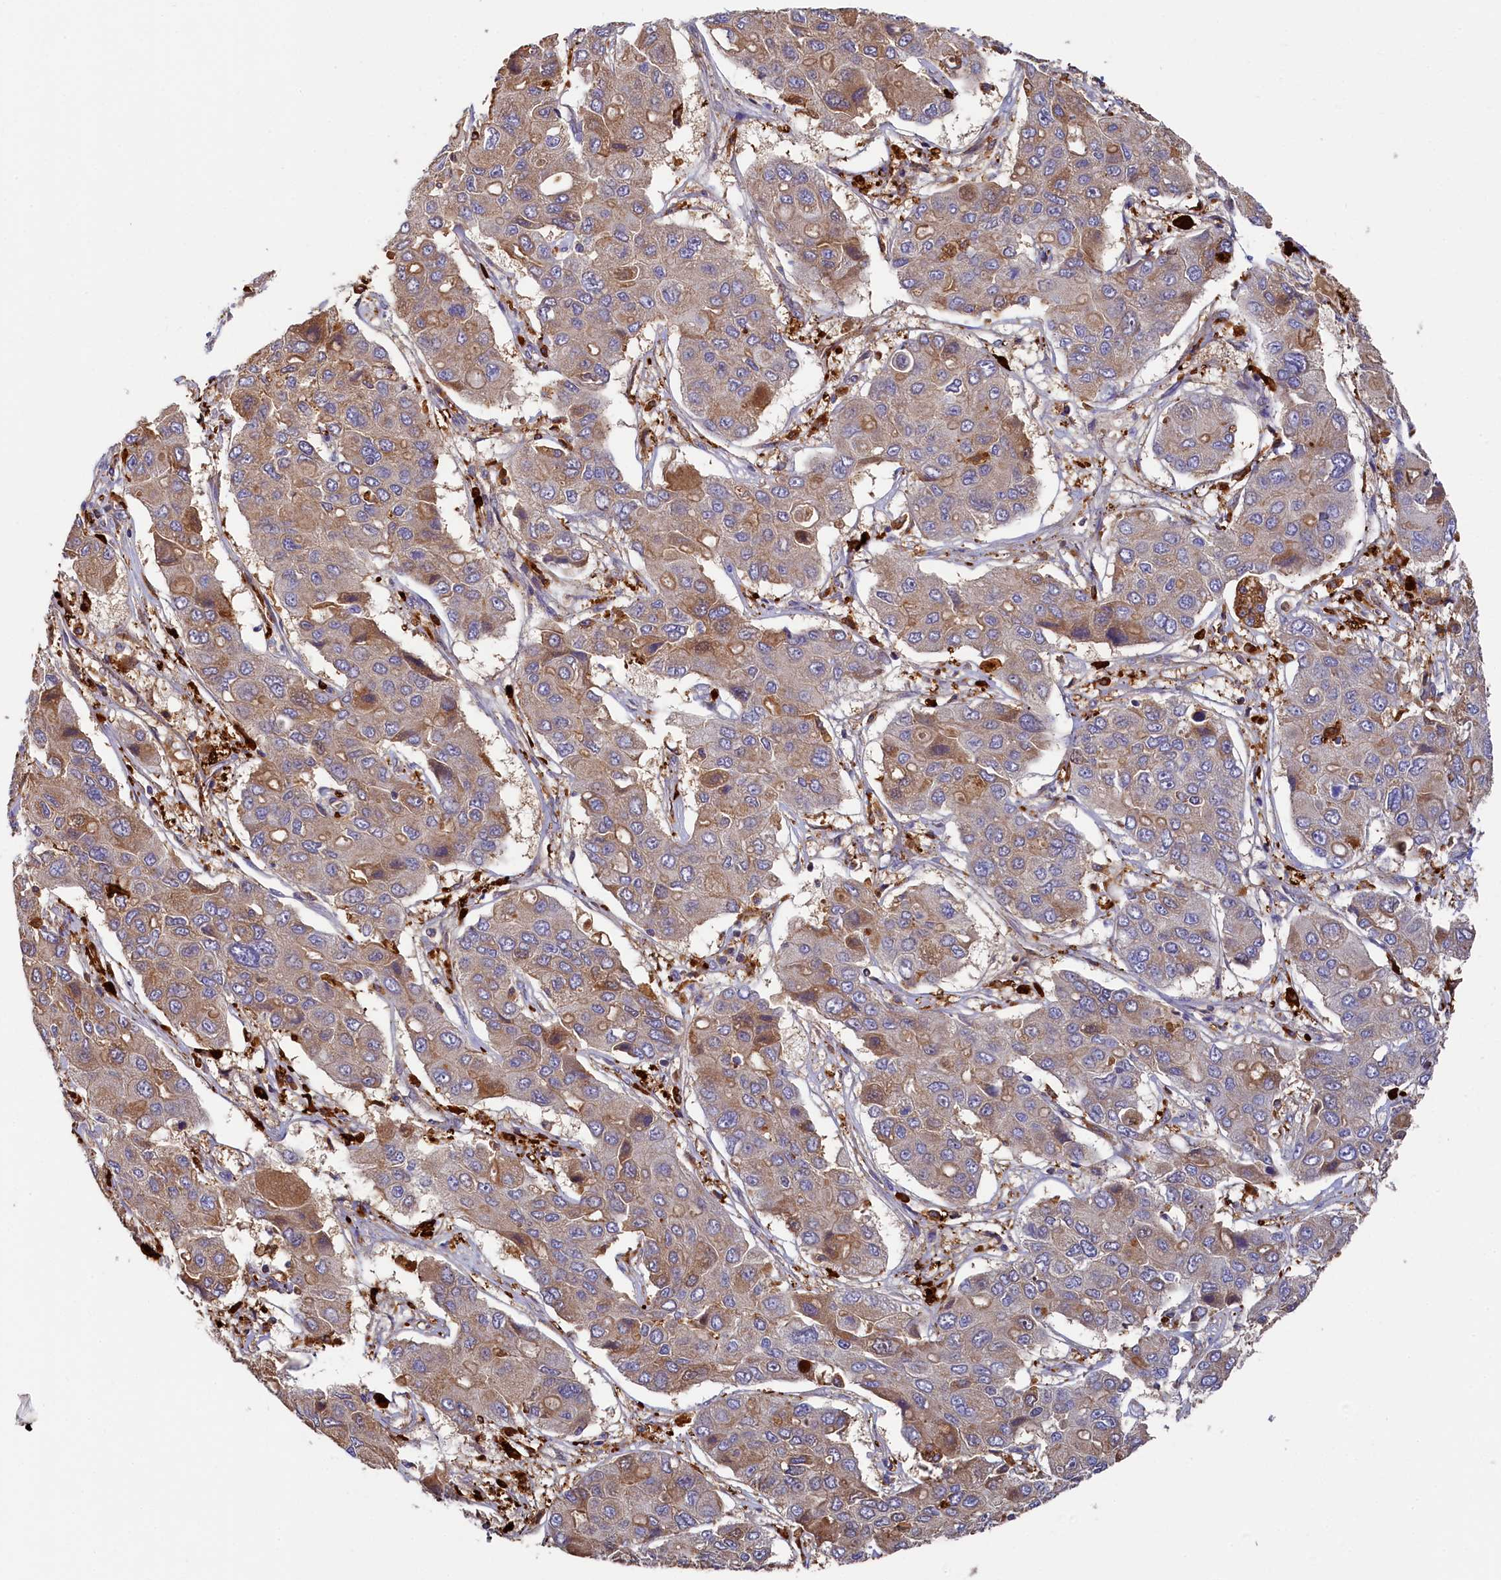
{"staining": {"intensity": "weak", "quantity": ">75%", "location": "cytoplasmic/membranous"}, "tissue": "liver cancer", "cell_type": "Tumor cells", "image_type": "cancer", "snomed": [{"axis": "morphology", "description": "Cholangiocarcinoma"}, {"axis": "topography", "description": "Liver"}], "caption": "Immunohistochemical staining of liver cancer (cholangiocarcinoma) demonstrates weak cytoplasmic/membranous protein staining in approximately >75% of tumor cells.", "gene": "SEC31B", "patient": {"sex": "male", "age": 67}}